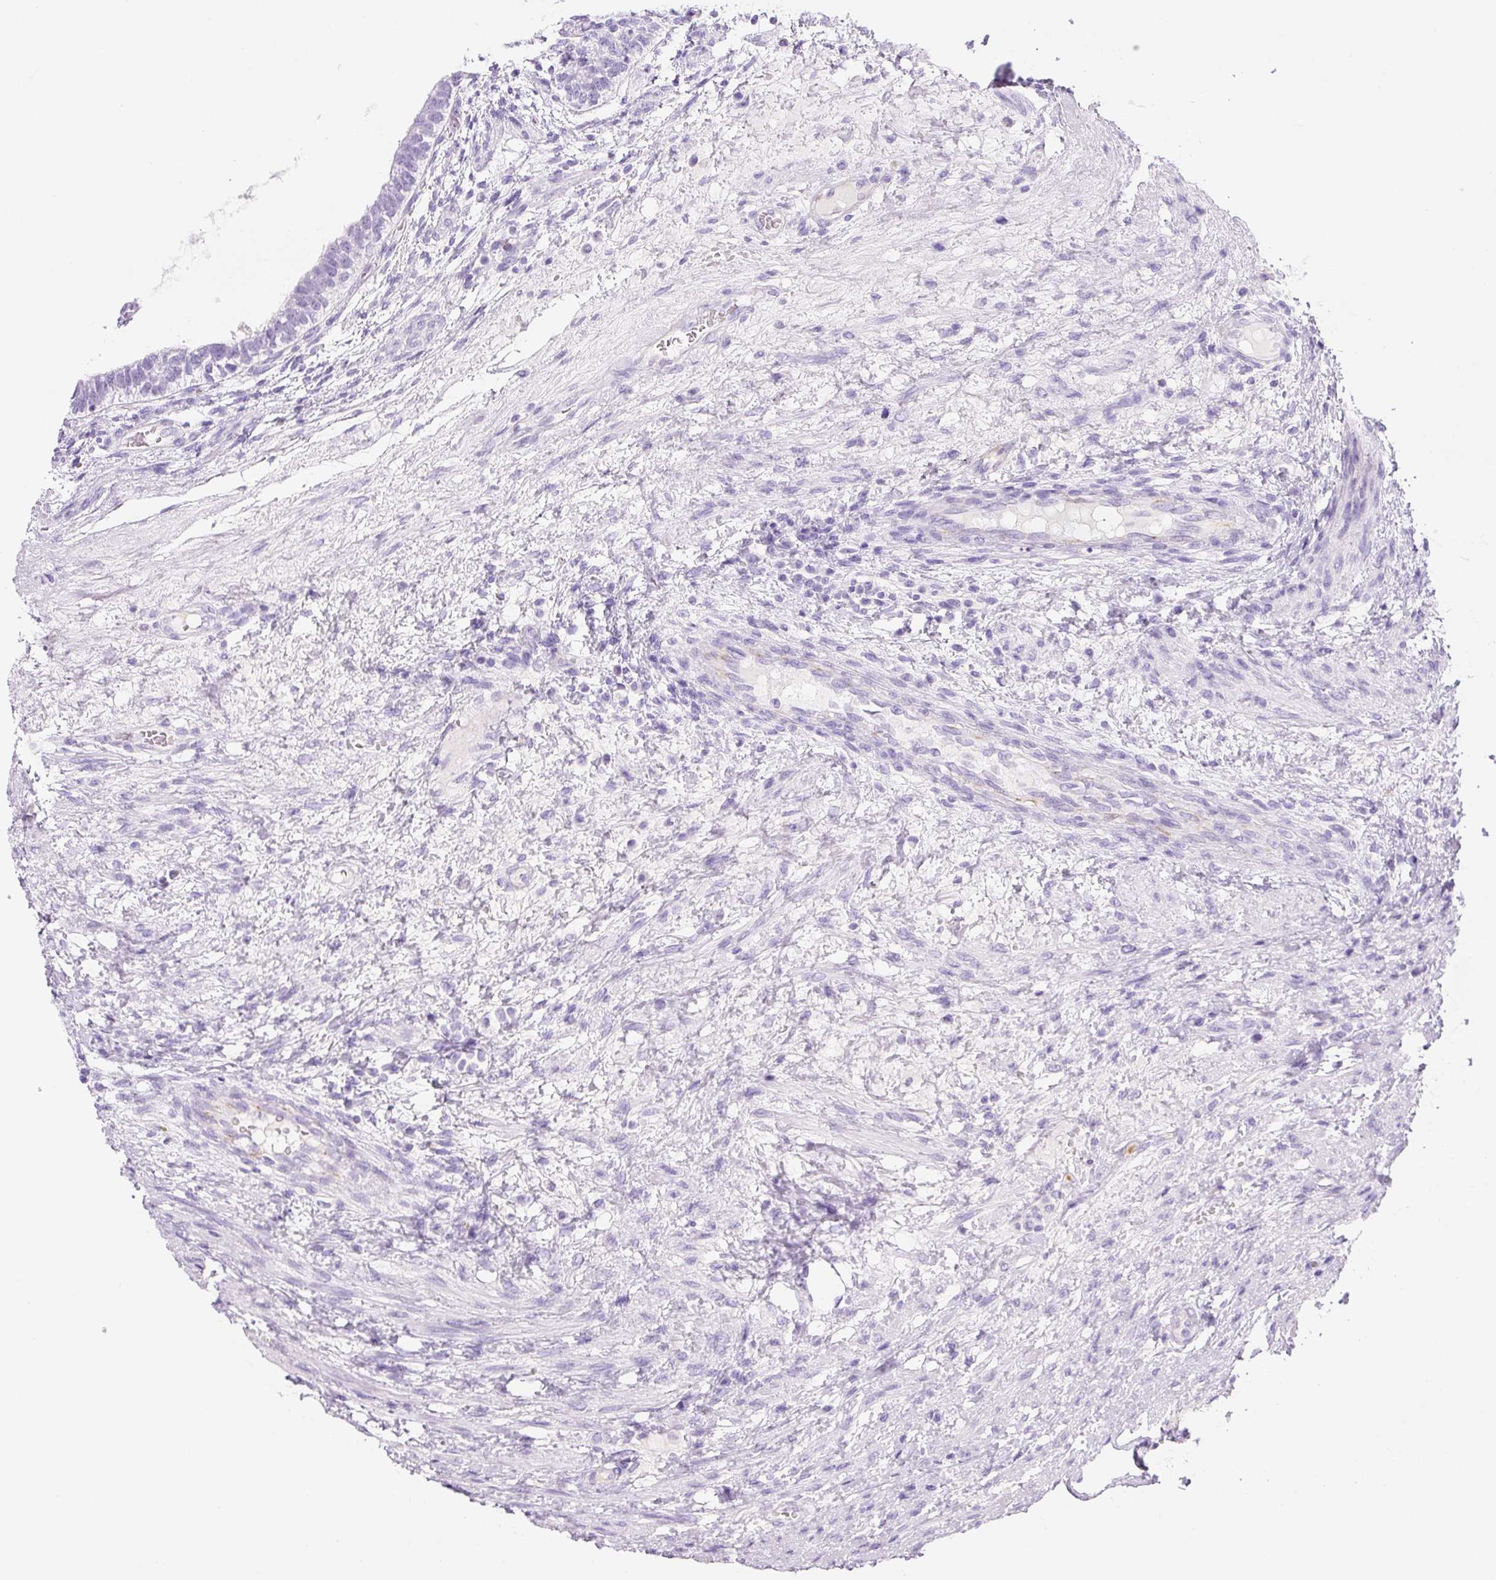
{"staining": {"intensity": "negative", "quantity": "none", "location": "none"}, "tissue": "testis cancer", "cell_type": "Tumor cells", "image_type": "cancer", "snomed": [{"axis": "morphology", "description": "Carcinoma, Embryonal, NOS"}, {"axis": "topography", "description": "Testis"}], "caption": "Protein analysis of testis cancer displays no significant staining in tumor cells.", "gene": "RSPO4", "patient": {"sex": "male", "age": 26}}